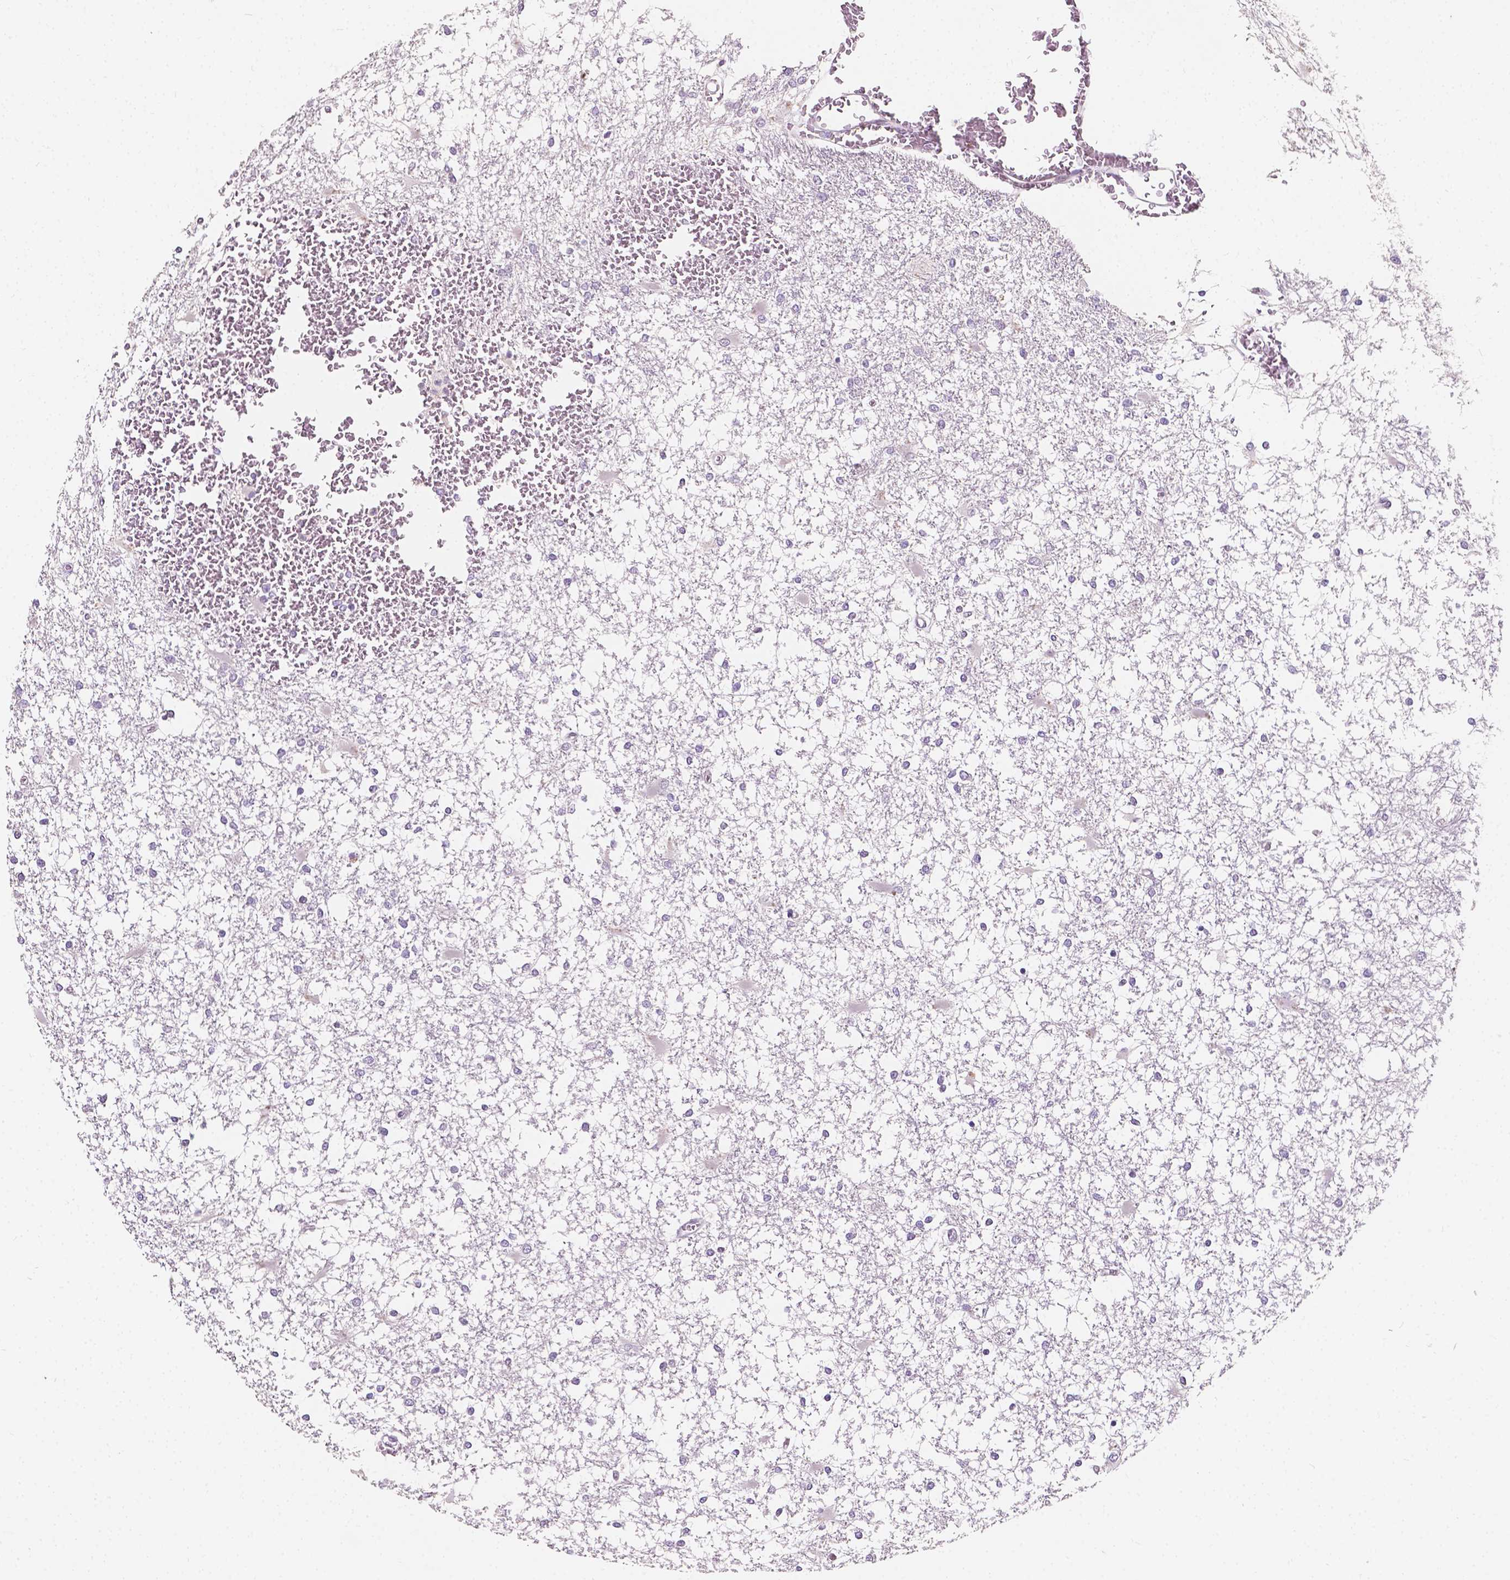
{"staining": {"intensity": "negative", "quantity": "none", "location": "none"}, "tissue": "glioma", "cell_type": "Tumor cells", "image_type": "cancer", "snomed": [{"axis": "morphology", "description": "Glioma, malignant, High grade"}, {"axis": "topography", "description": "Cerebral cortex"}], "caption": "Immunohistochemistry (IHC) micrograph of glioma stained for a protein (brown), which demonstrates no staining in tumor cells.", "gene": "TAL1", "patient": {"sex": "male", "age": 79}}